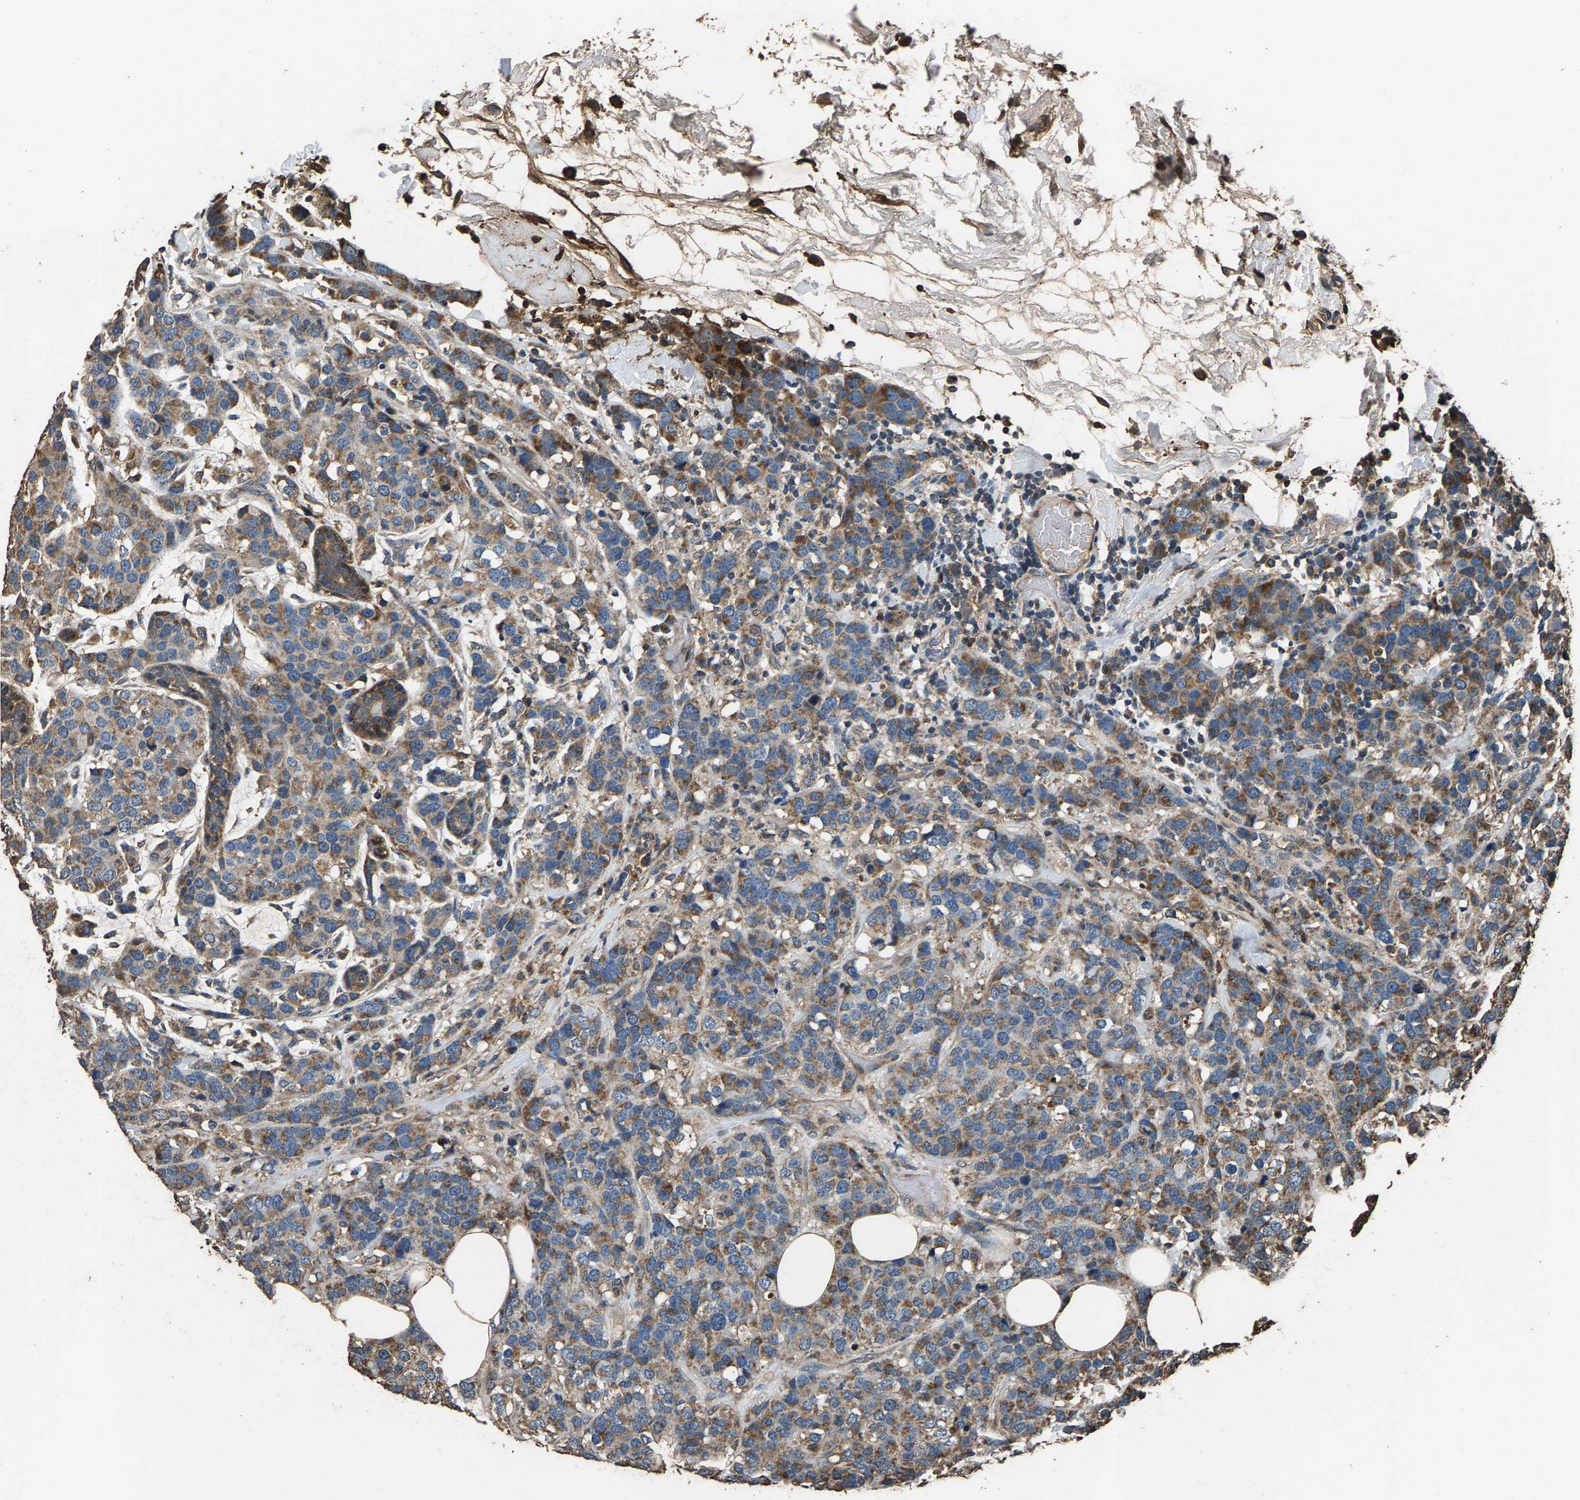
{"staining": {"intensity": "moderate", "quantity": ">75%", "location": "cytoplasmic/membranous"}, "tissue": "breast cancer", "cell_type": "Tumor cells", "image_type": "cancer", "snomed": [{"axis": "morphology", "description": "Lobular carcinoma"}, {"axis": "topography", "description": "Breast"}], "caption": "Protein expression analysis of human breast lobular carcinoma reveals moderate cytoplasmic/membranous positivity in approximately >75% of tumor cells.", "gene": "MRPL27", "patient": {"sex": "female", "age": 59}}